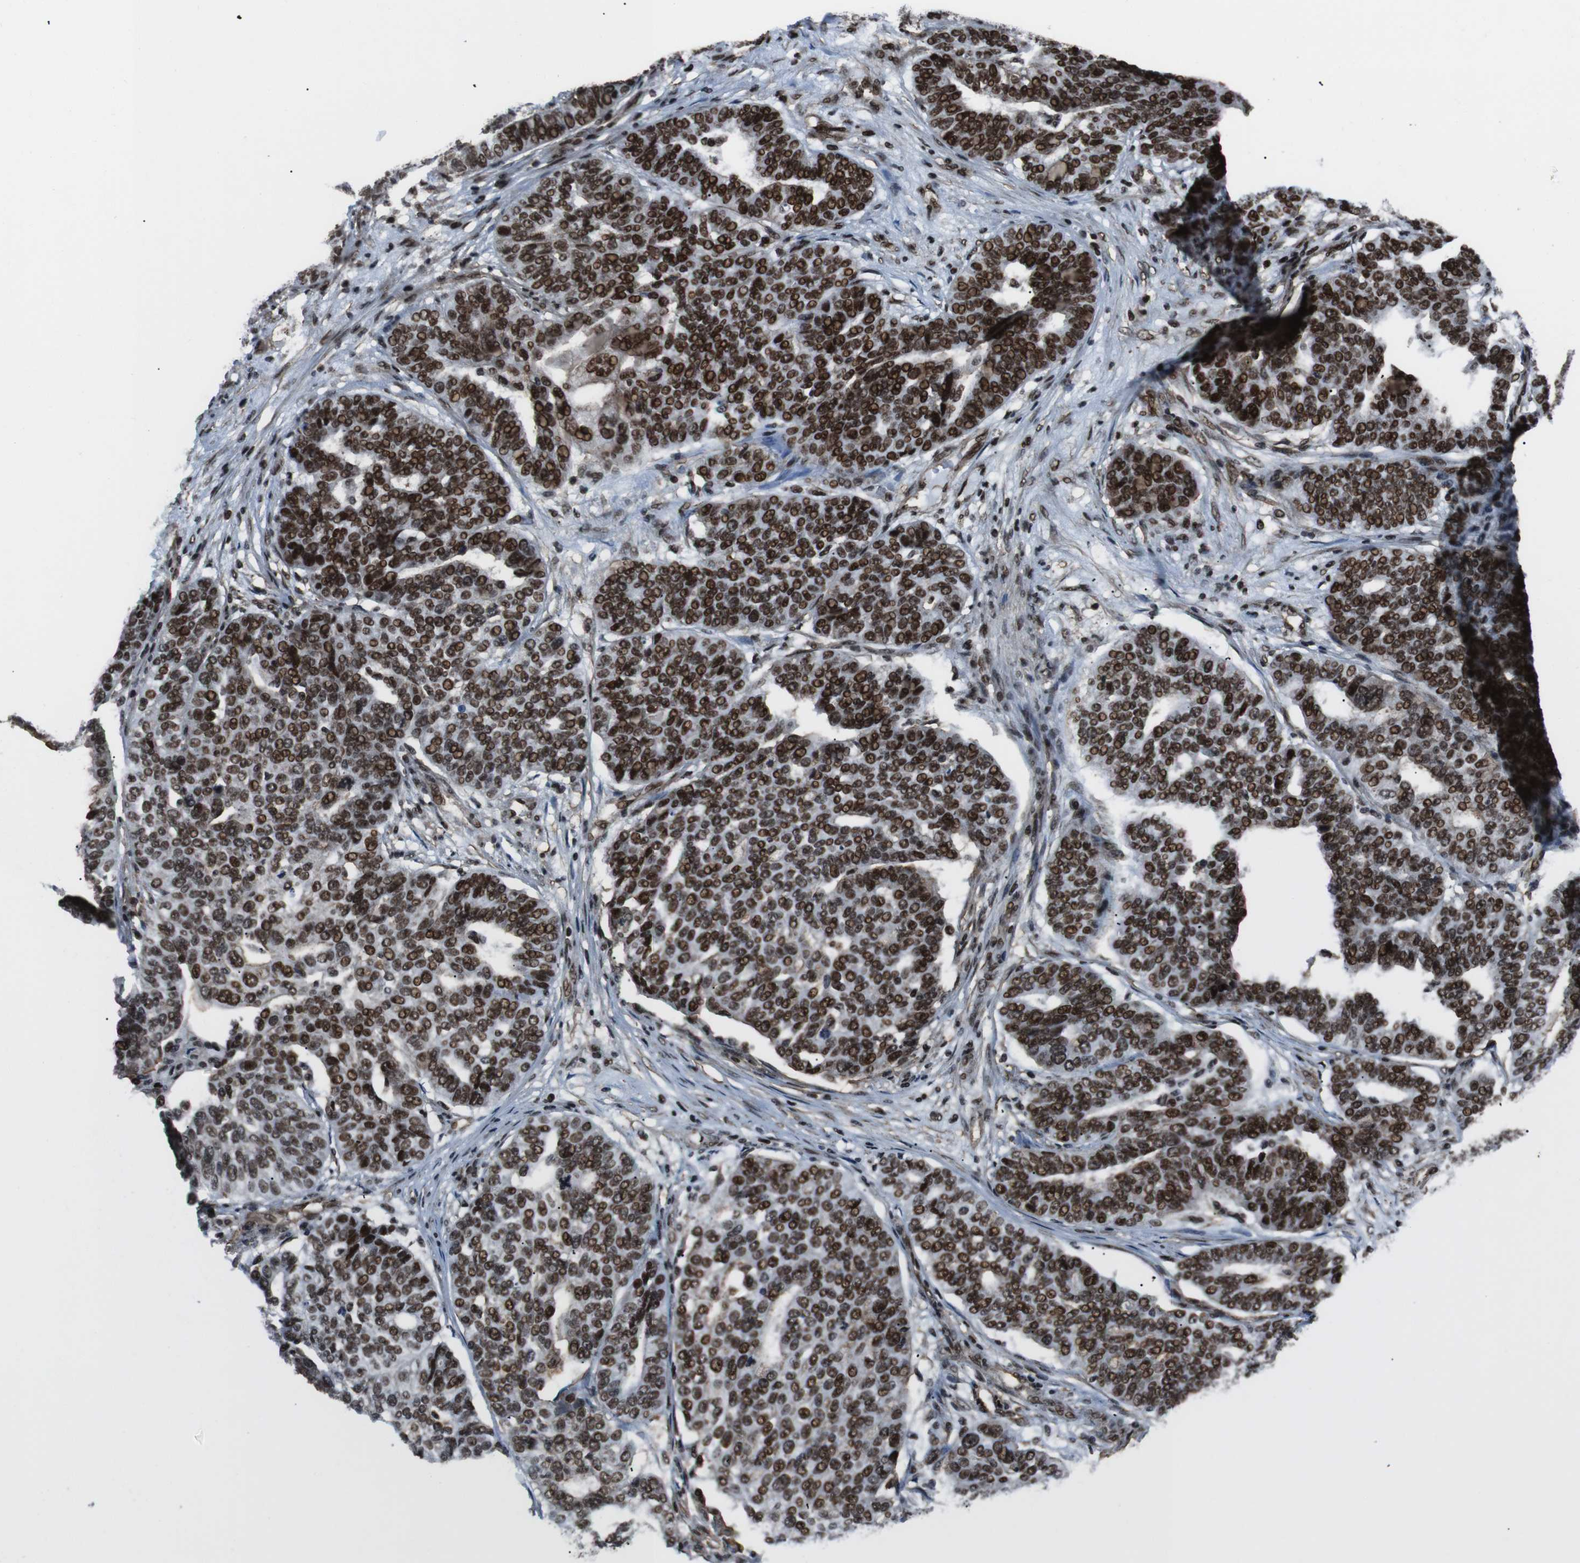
{"staining": {"intensity": "strong", "quantity": ">75%", "location": "nuclear"}, "tissue": "ovarian cancer", "cell_type": "Tumor cells", "image_type": "cancer", "snomed": [{"axis": "morphology", "description": "Cystadenocarcinoma, serous, NOS"}, {"axis": "topography", "description": "Ovary"}], "caption": "High-power microscopy captured an immunohistochemistry (IHC) micrograph of ovarian cancer, revealing strong nuclear staining in approximately >75% of tumor cells.", "gene": "HNRNPU", "patient": {"sex": "female", "age": 59}}